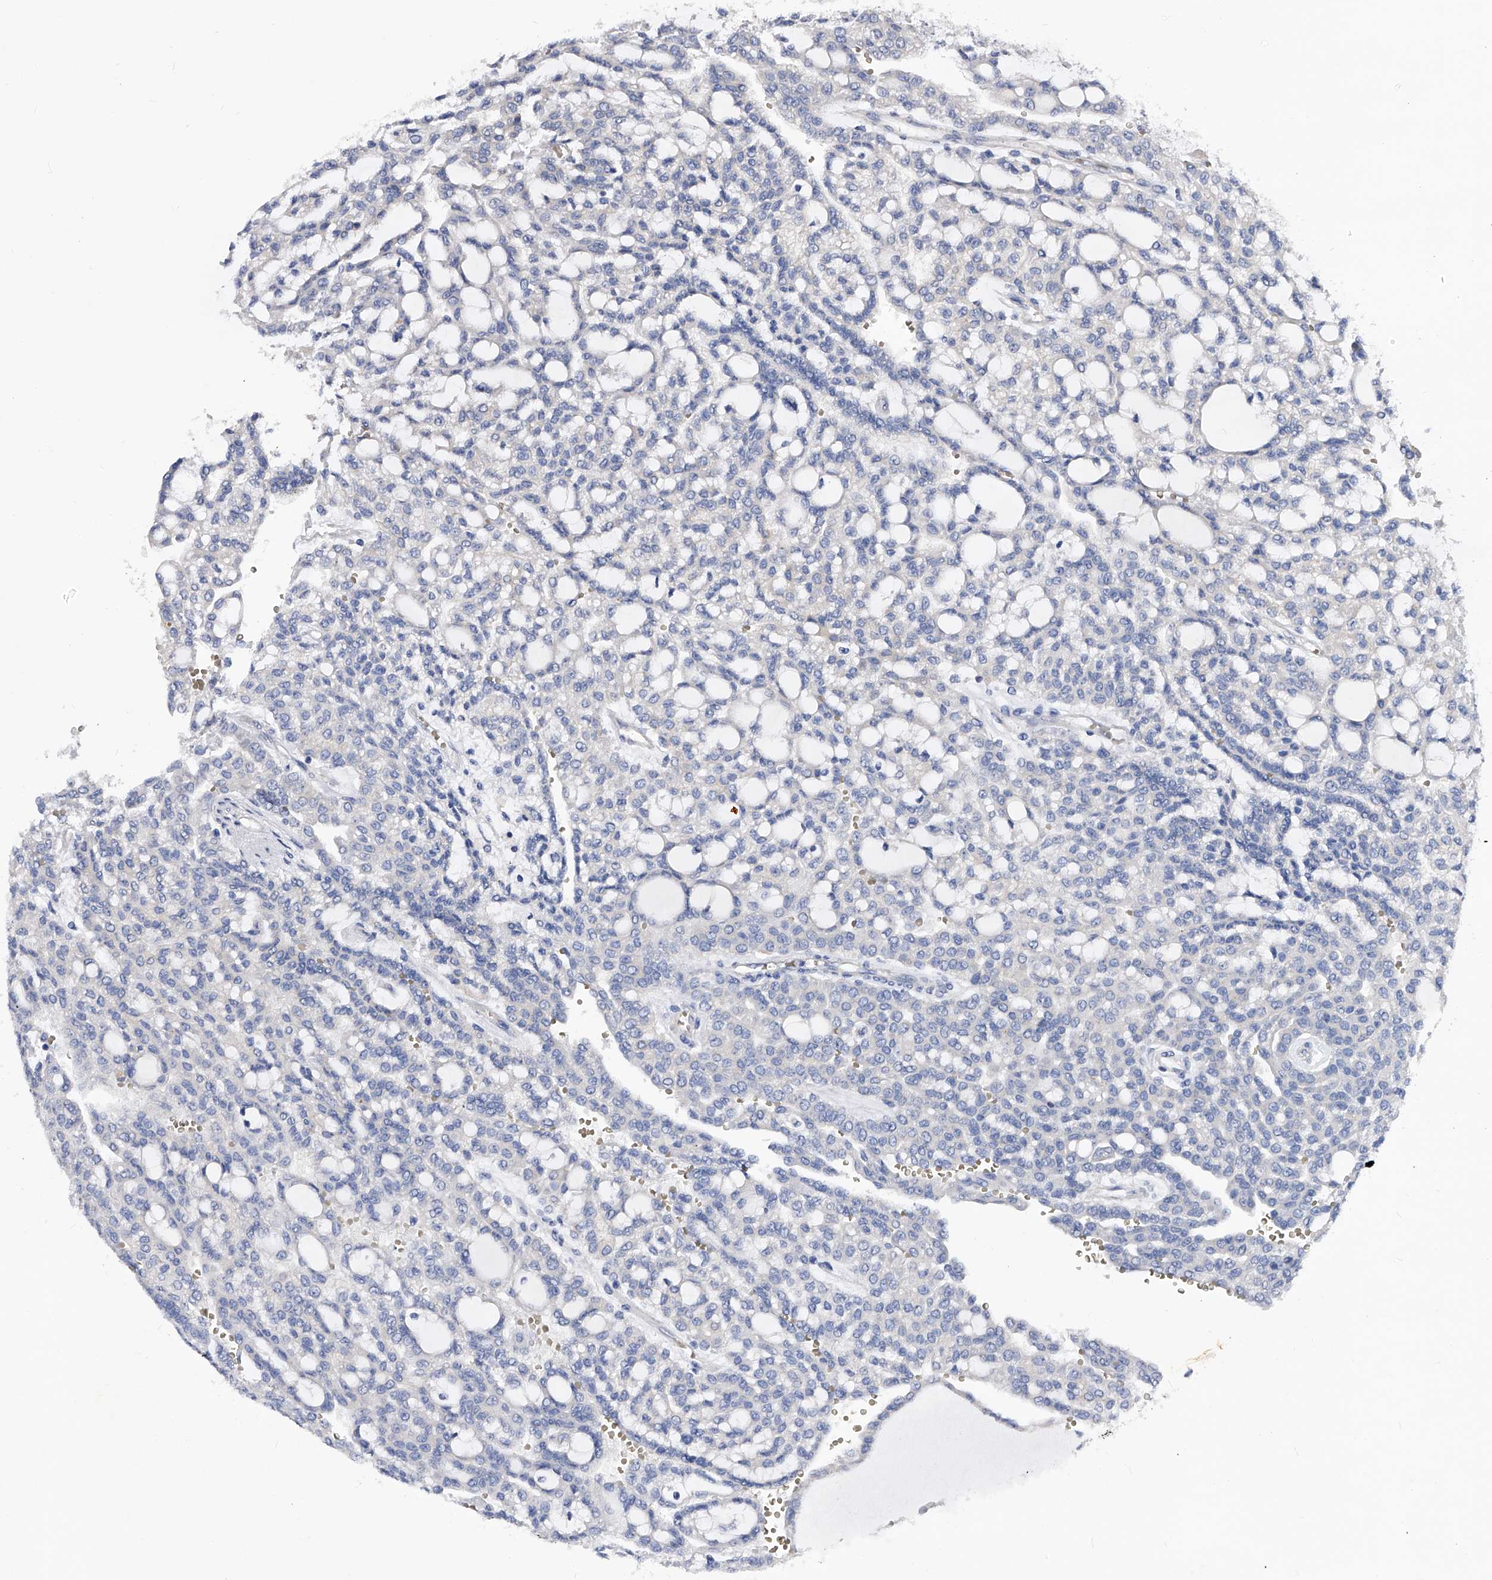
{"staining": {"intensity": "negative", "quantity": "none", "location": "none"}, "tissue": "renal cancer", "cell_type": "Tumor cells", "image_type": "cancer", "snomed": [{"axis": "morphology", "description": "Adenocarcinoma, NOS"}, {"axis": "topography", "description": "Kidney"}], "caption": "An immunohistochemistry (IHC) image of adenocarcinoma (renal) is shown. There is no staining in tumor cells of adenocarcinoma (renal). (DAB immunohistochemistry (IHC), high magnification).", "gene": "PPP5C", "patient": {"sex": "male", "age": 63}}